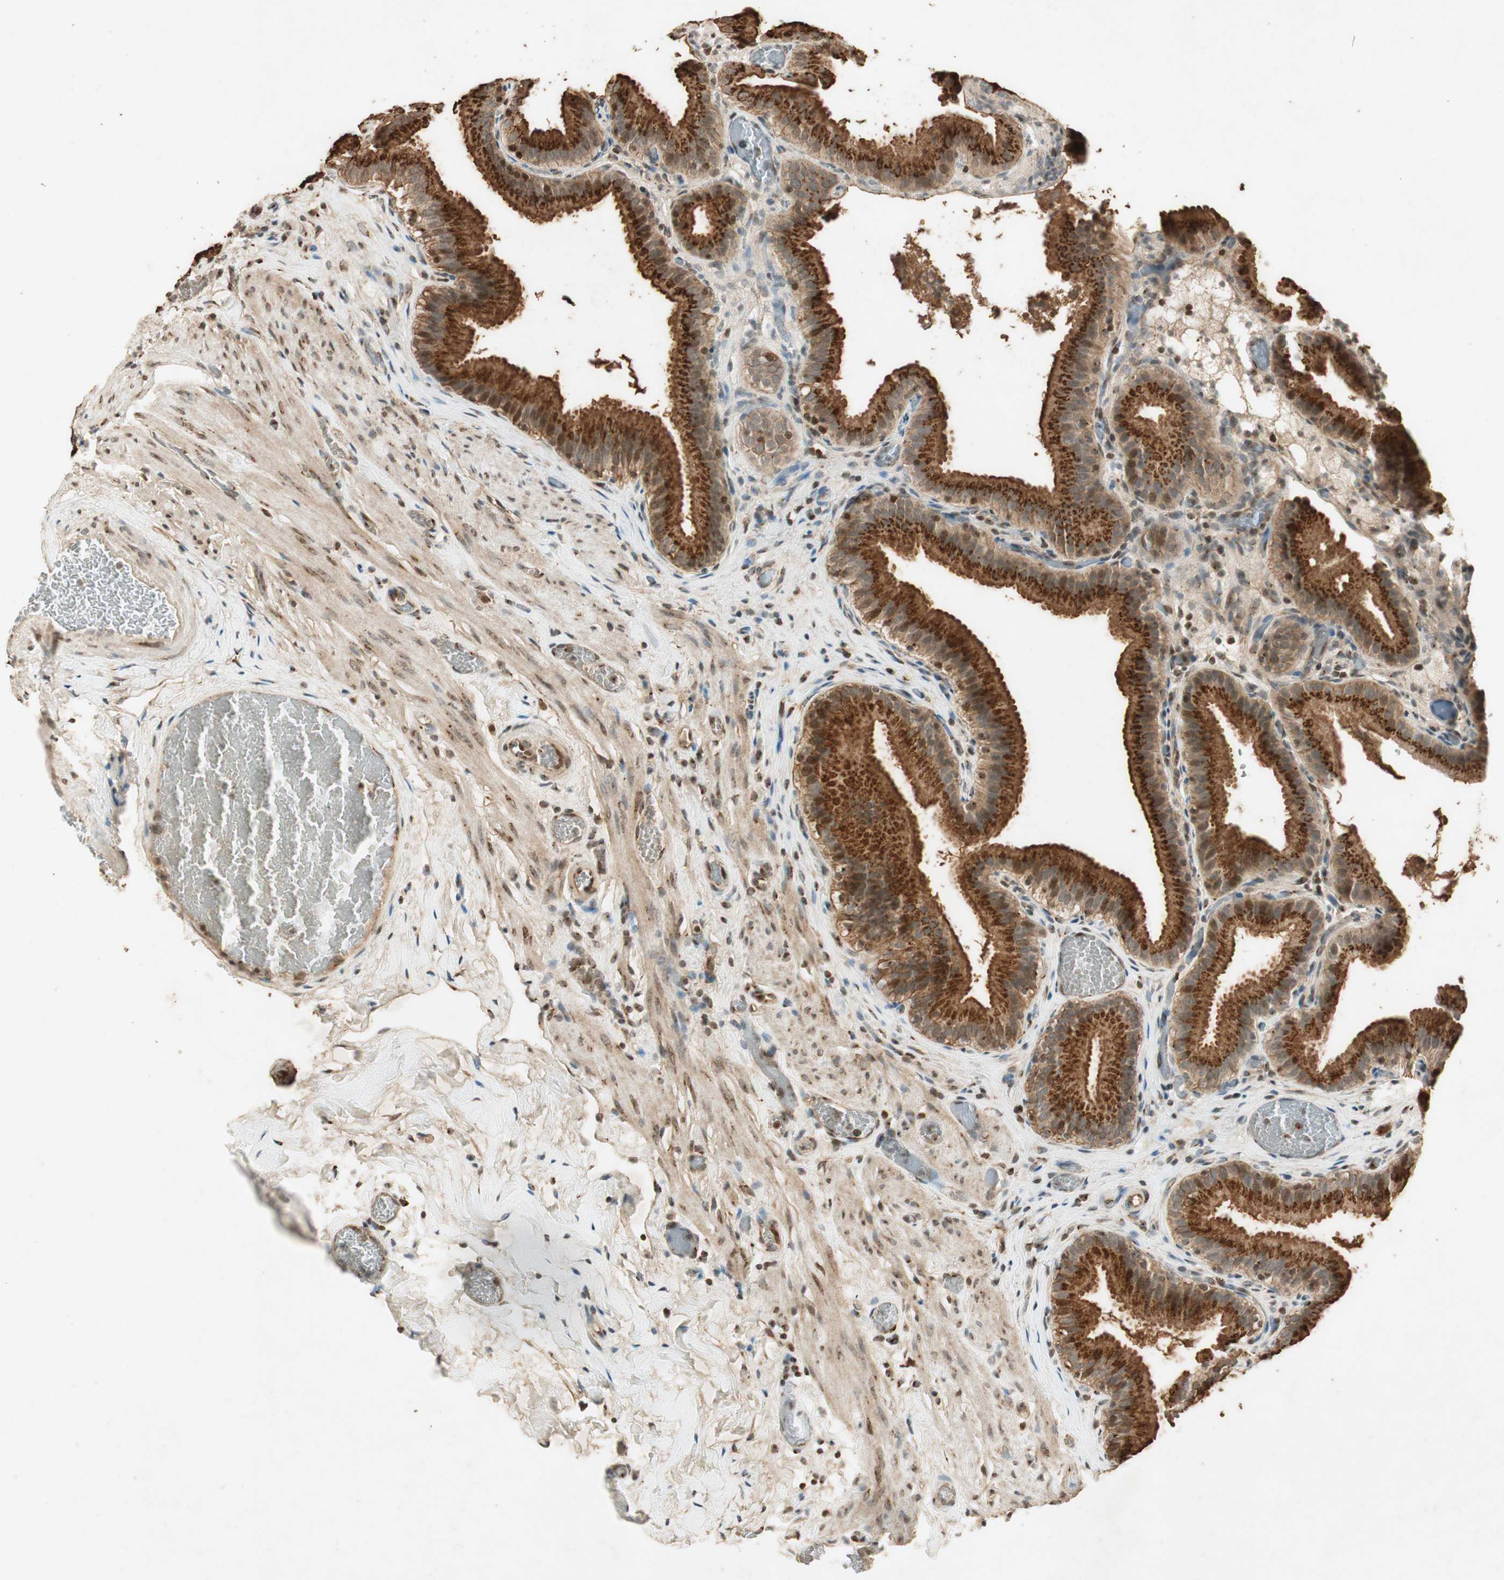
{"staining": {"intensity": "moderate", "quantity": ">75%", "location": "cytoplasmic/membranous"}, "tissue": "gallbladder", "cell_type": "Glandular cells", "image_type": "normal", "snomed": [{"axis": "morphology", "description": "Normal tissue, NOS"}, {"axis": "topography", "description": "Gallbladder"}], "caption": "Protein staining by immunohistochemistry (IHC) exhibits moderate cytoplasmic/membranous positivity in approximately >75% of glandular cells in benign gallbladder. (DAB (3,3'-diaminobenzidine) IHC with brightfield microscopy, high magnification).", "gene": "NEO1", "patient": {"sex": "male", "age": 54}}